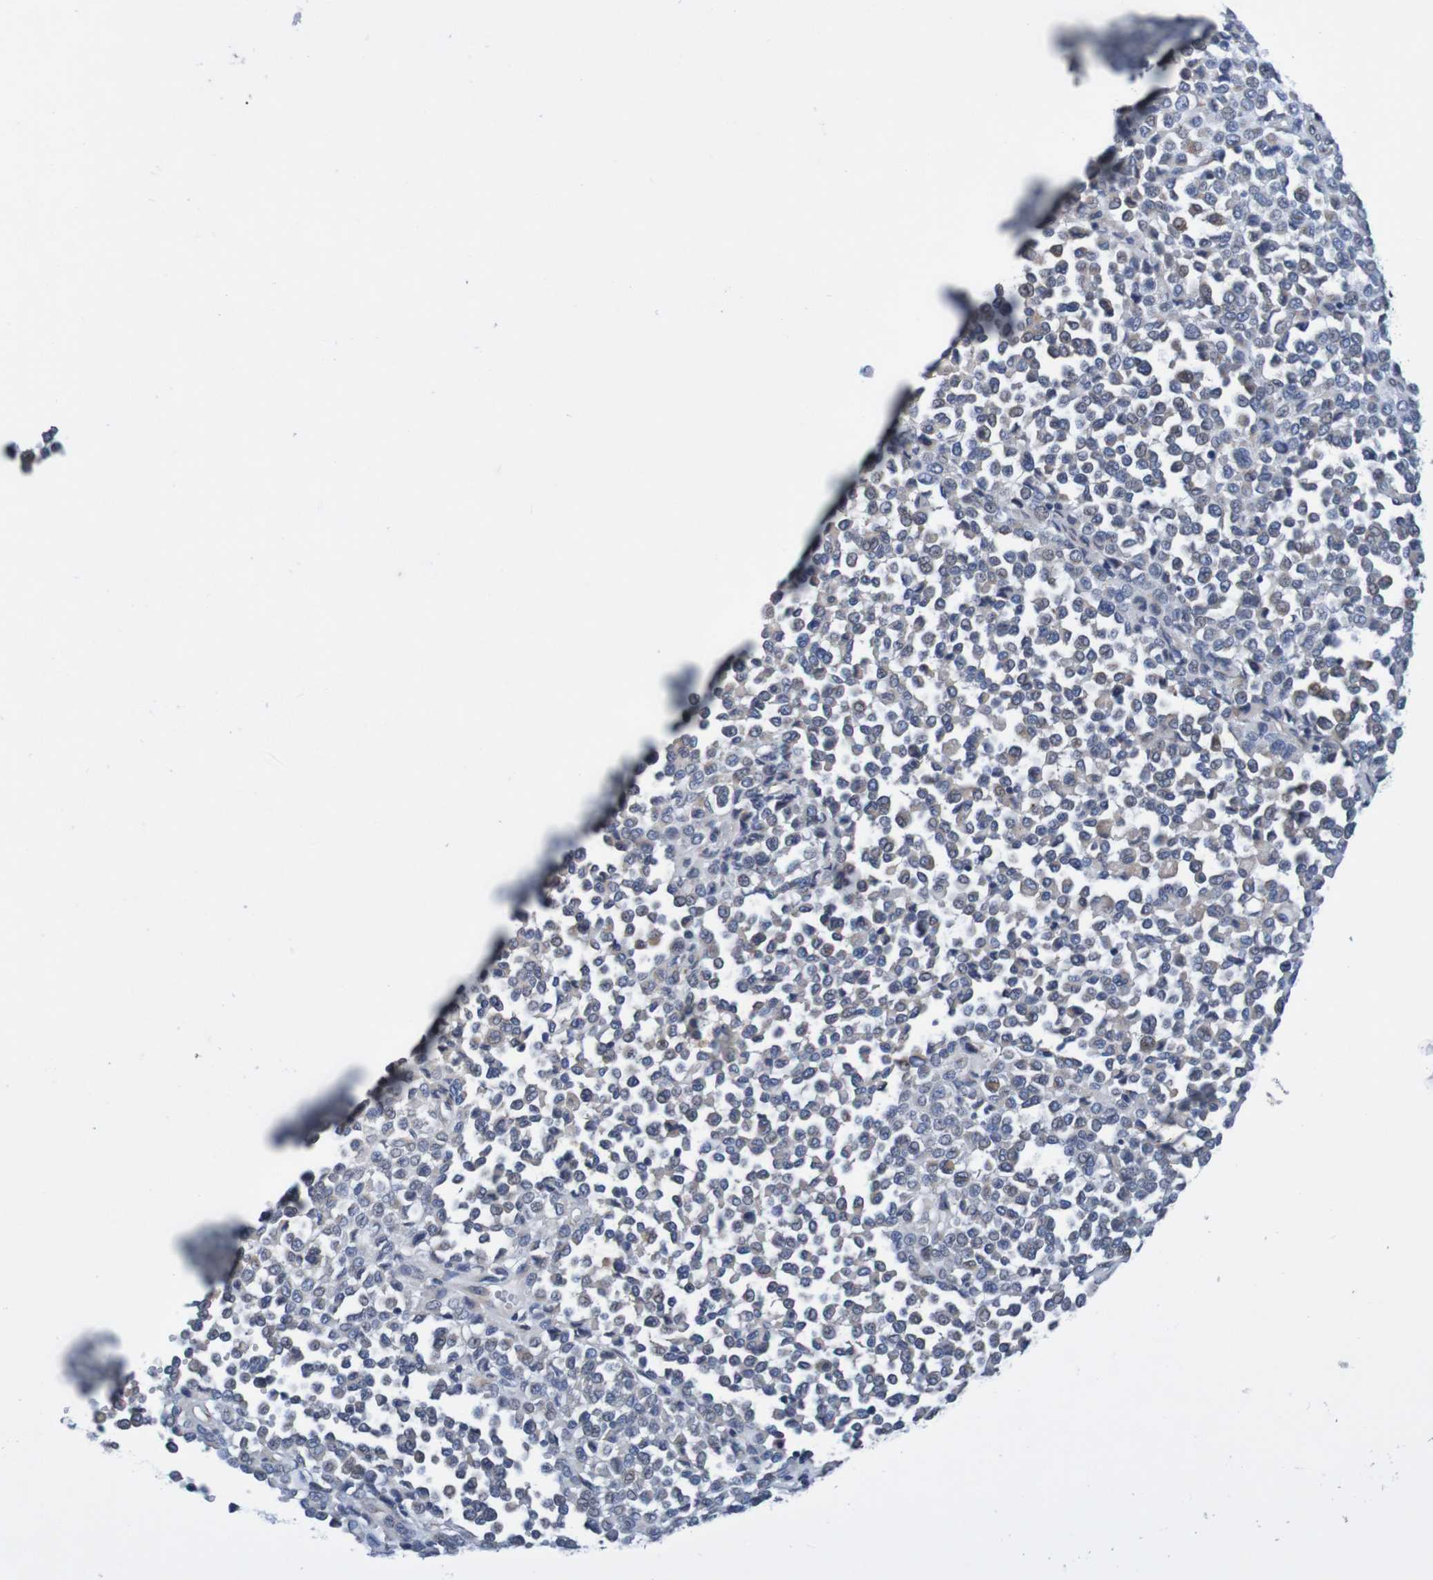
{"staining": {"intensity": "negative", "quantity": "none", "location": "none"}, "tissue": "melanoma", "cell_type": "Tumor cells", "image_type": "cancer", "snomed": [{"axis": "morphology", "description": "Malignant melanoma, Metastatic site"}, {"axis": "topography", "description": "Pancreas"}], "caption": "Malignant melanoma (metastatic site) was stained to show a protein in brown. There is no significant positivity in tumor cells. Nuclei are stained in blue.", "gene": "CPED1", "patient": {"sex": "female", "age": 30}}